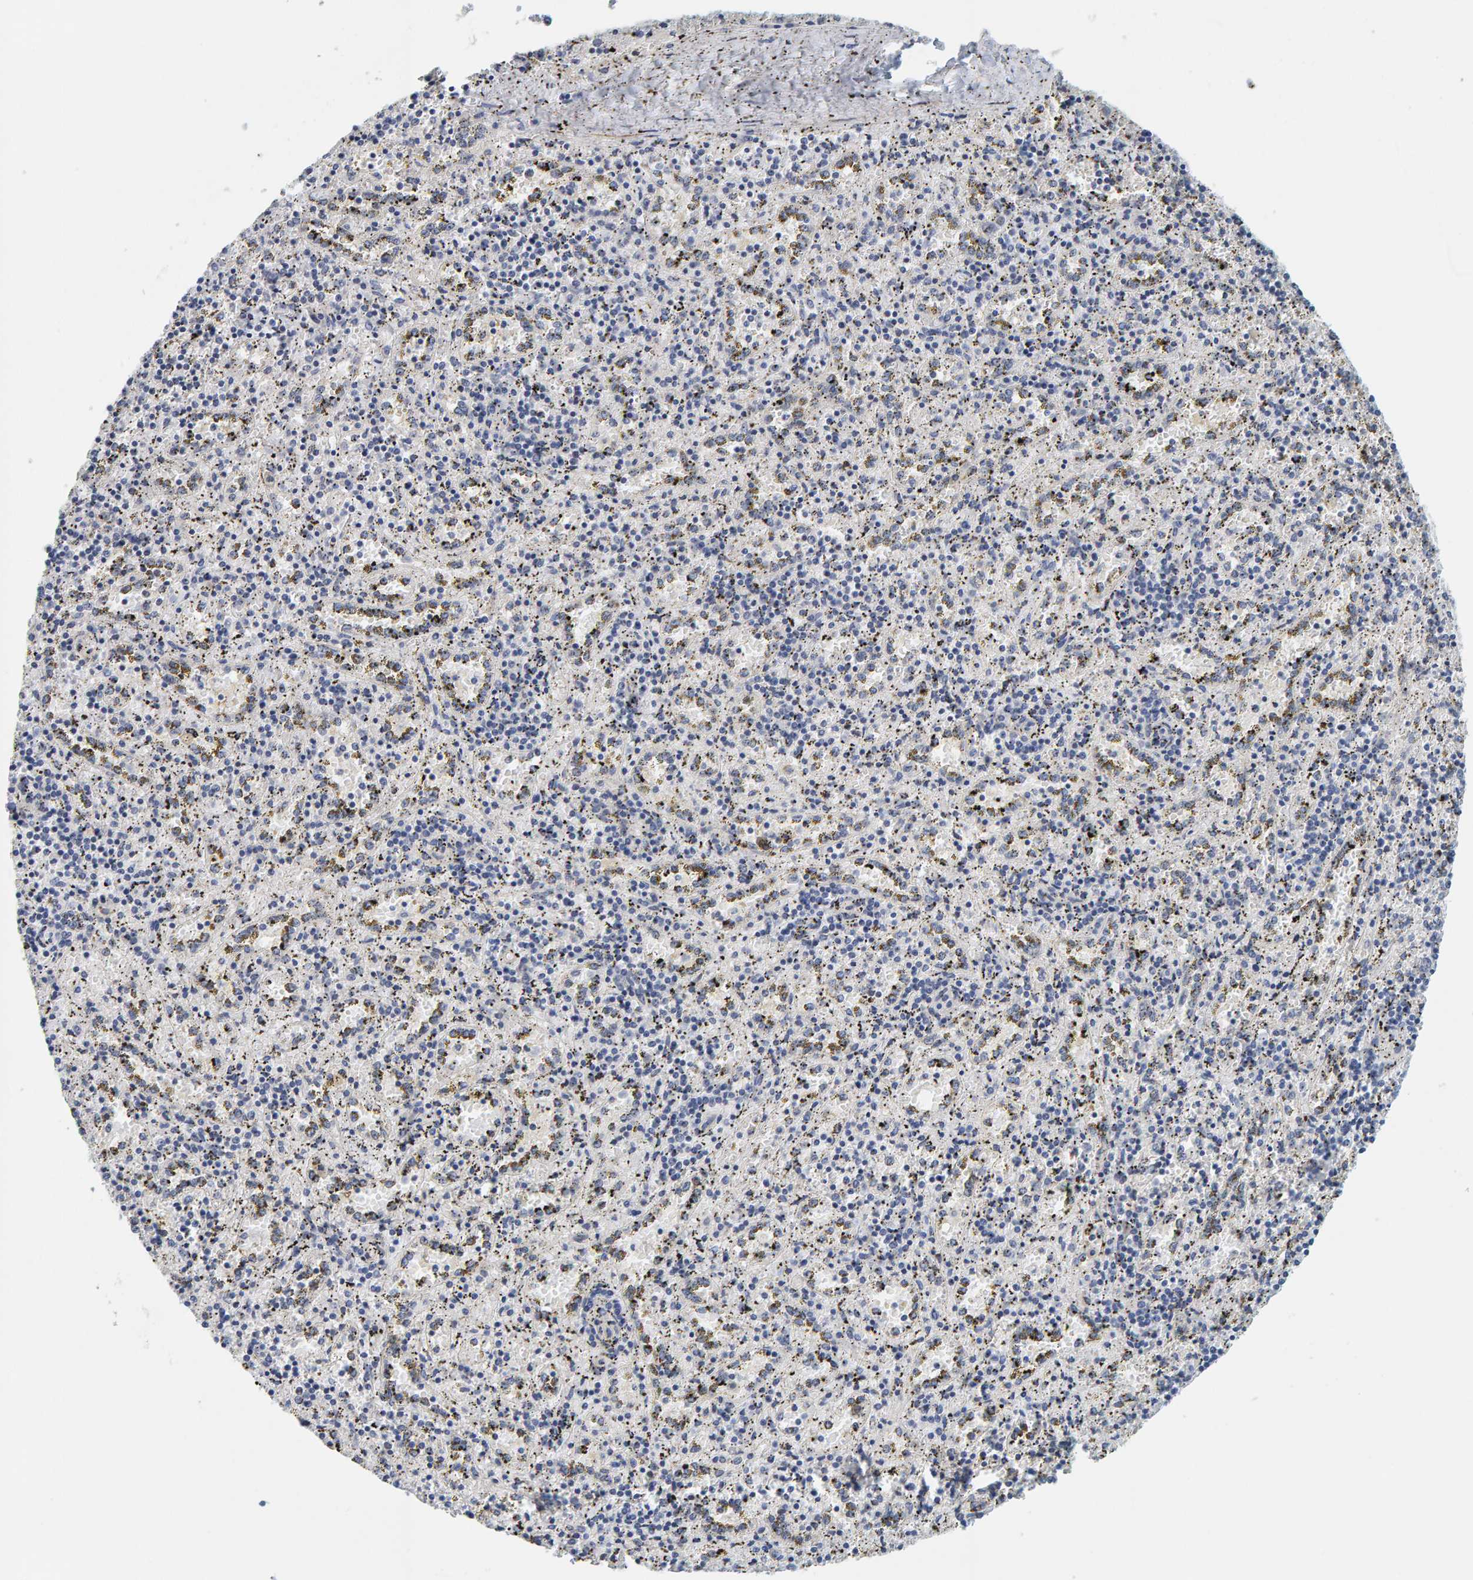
{"staining": {"intensity": "negative", "quantity": "none", "location": "none"}, "tissue": "spleen", "cell_type": "Cells in red pulp", "image_type": "normal", "snomed": [{"axis": "morphology", "description": "Normal tissue, NOS"}, {"axis": "topography", "description": "Spleen"}], "caption": "IHC image of benign human spleen stained for a protein (brown), which displays no positivity in cells in red pulp.", "gene": "NOL11", "patient": {"sex": "male", "age": 11}}